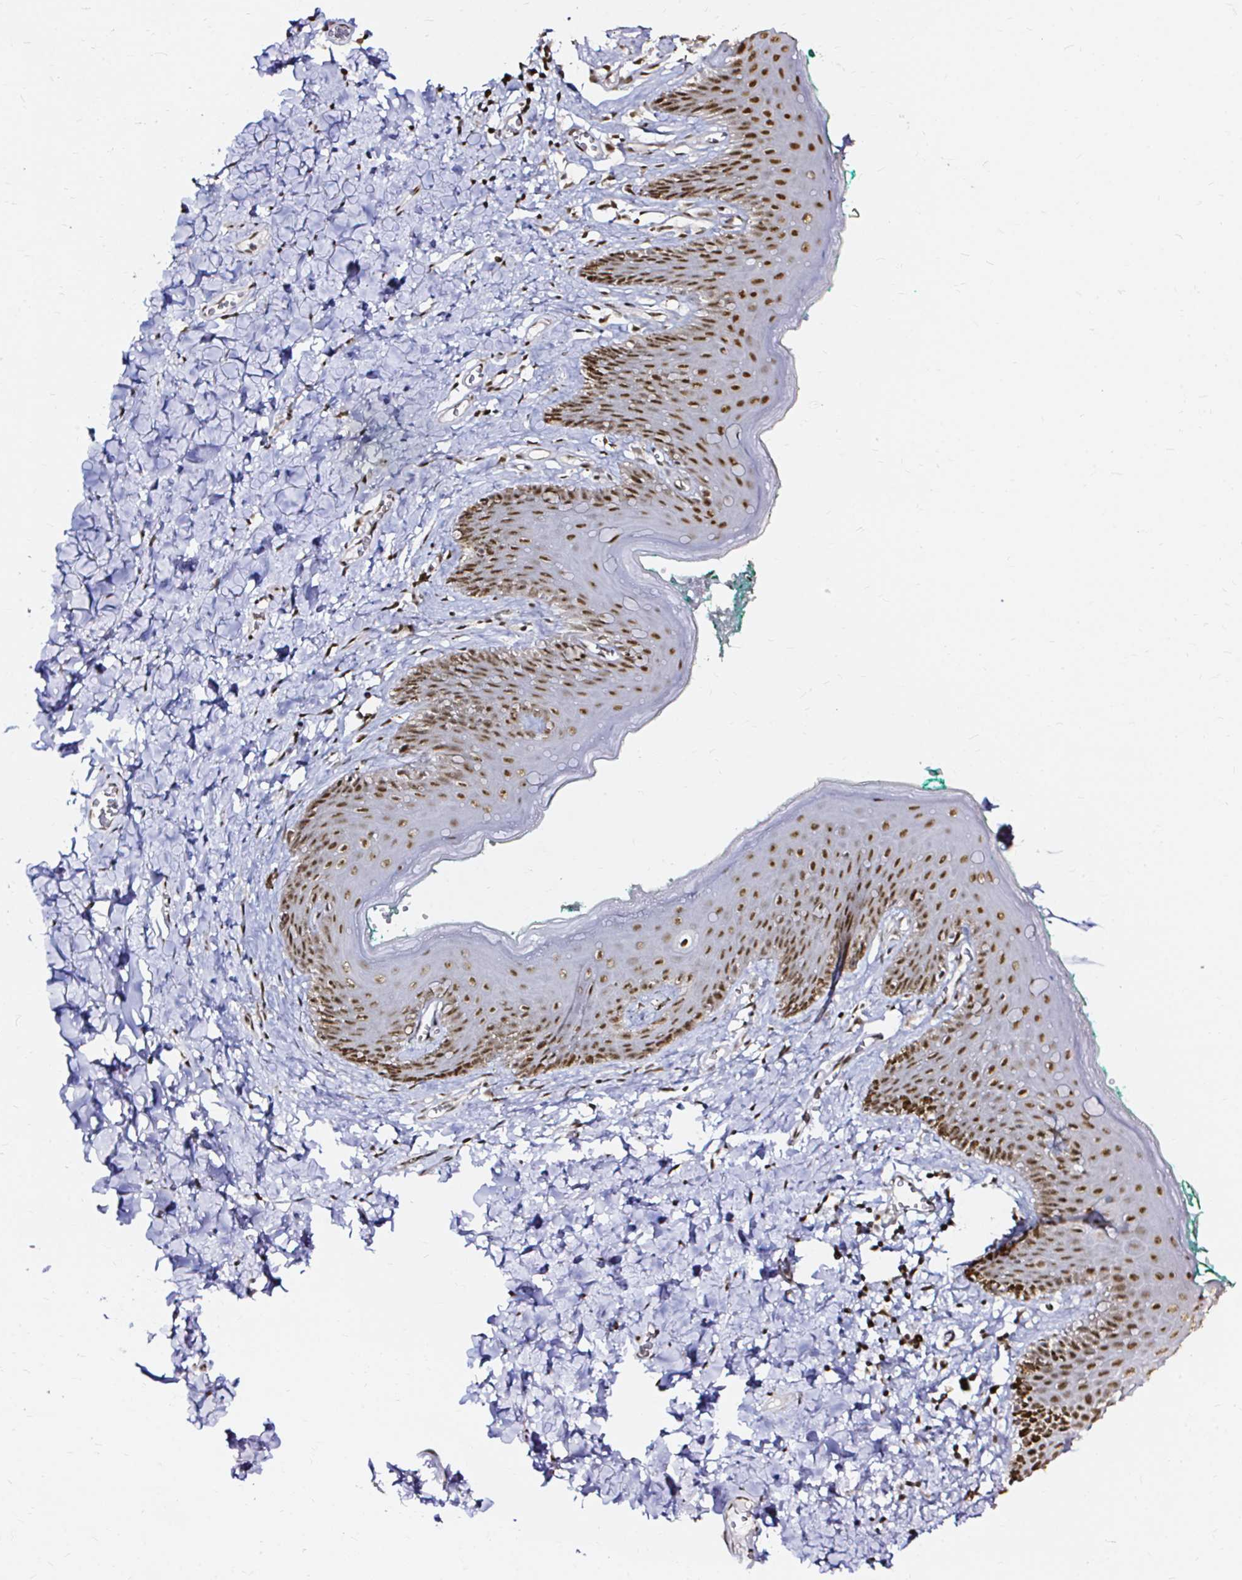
{"staining": {"intensity": "moderate", "quantity": ">75%", "location": "nuclear"}, "tissue": "skin", "cell_type": "Epidermal cells", "image_type": "normal", "snomed": [{"axis": "morphology", "description": "Normal tissue, NOS"}, {"axis": "topography", "description": "Vulva"}, {"axis": "topography", "description": "Peripheral nerve tissue"}], "caption": "IHC image of unremarkable skin: human skin stained using IHC displays medium levels of moderate protein expression localized specifically in the nuclear of epidermal cells, appearing as a nuclear brown color.", "gene": "SNRPC", "patient": {"sex": "female", "age": 66}}